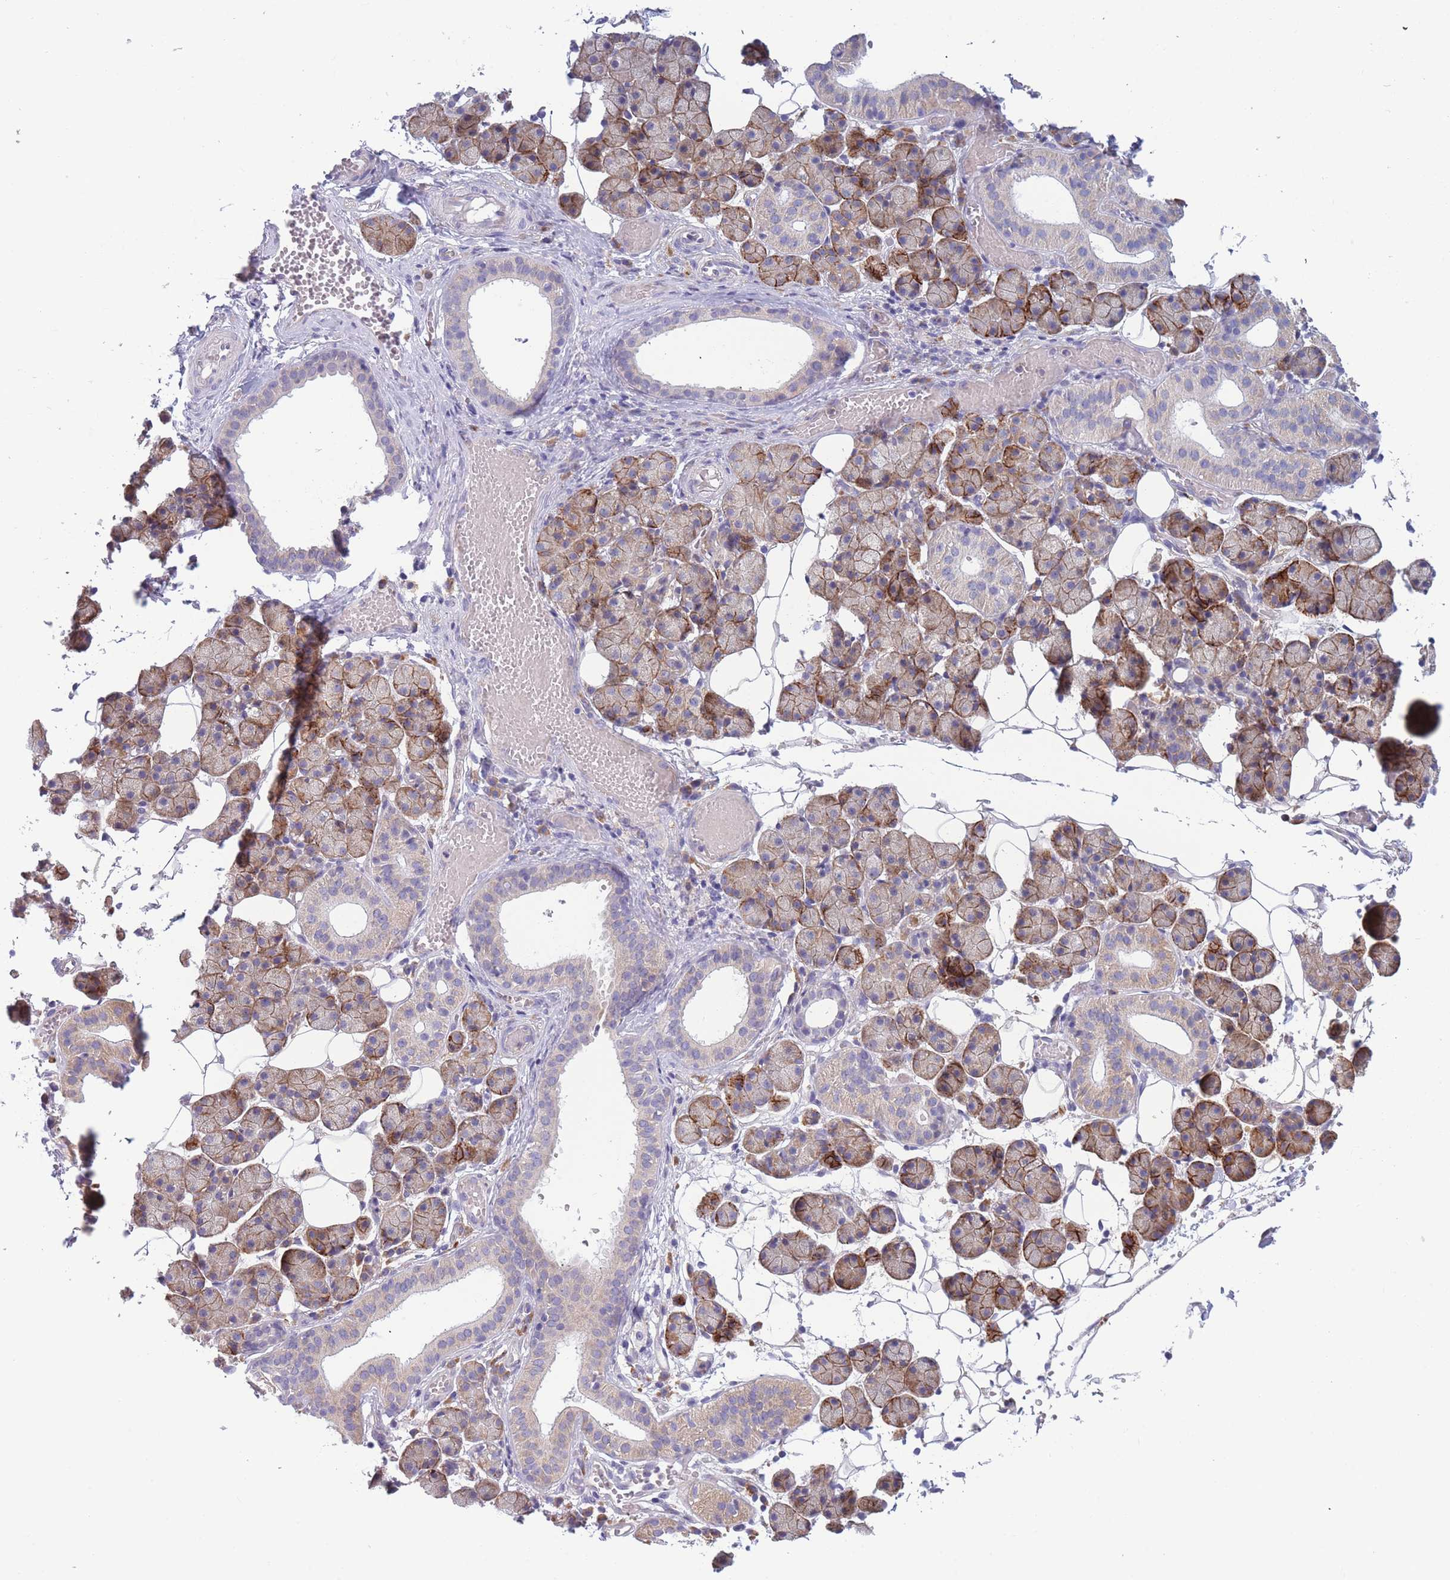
{"staining": {"intensity": "moderate", "quantity": "25%-75%", "location": "cytoplasmic/membranous"}, "tissue": "salivary gland", "cell_type": "Glandular cells", "image_type": "normal", "snomed": [{"axis": "morphology", "description": "Normal tissue, NOS"}, {"axis": "topography", "description": "Salivary gland"}], "caption": "An immunohistochemistry (IHC) micrograph of normal tissue is shown. Protein staining in brown highlights moderate cytoplasmic/membranous positivity in salivary gland within glandular cells.", "gene": "NDUFAF6", "patient": {"sex": "female", "age": 33}}